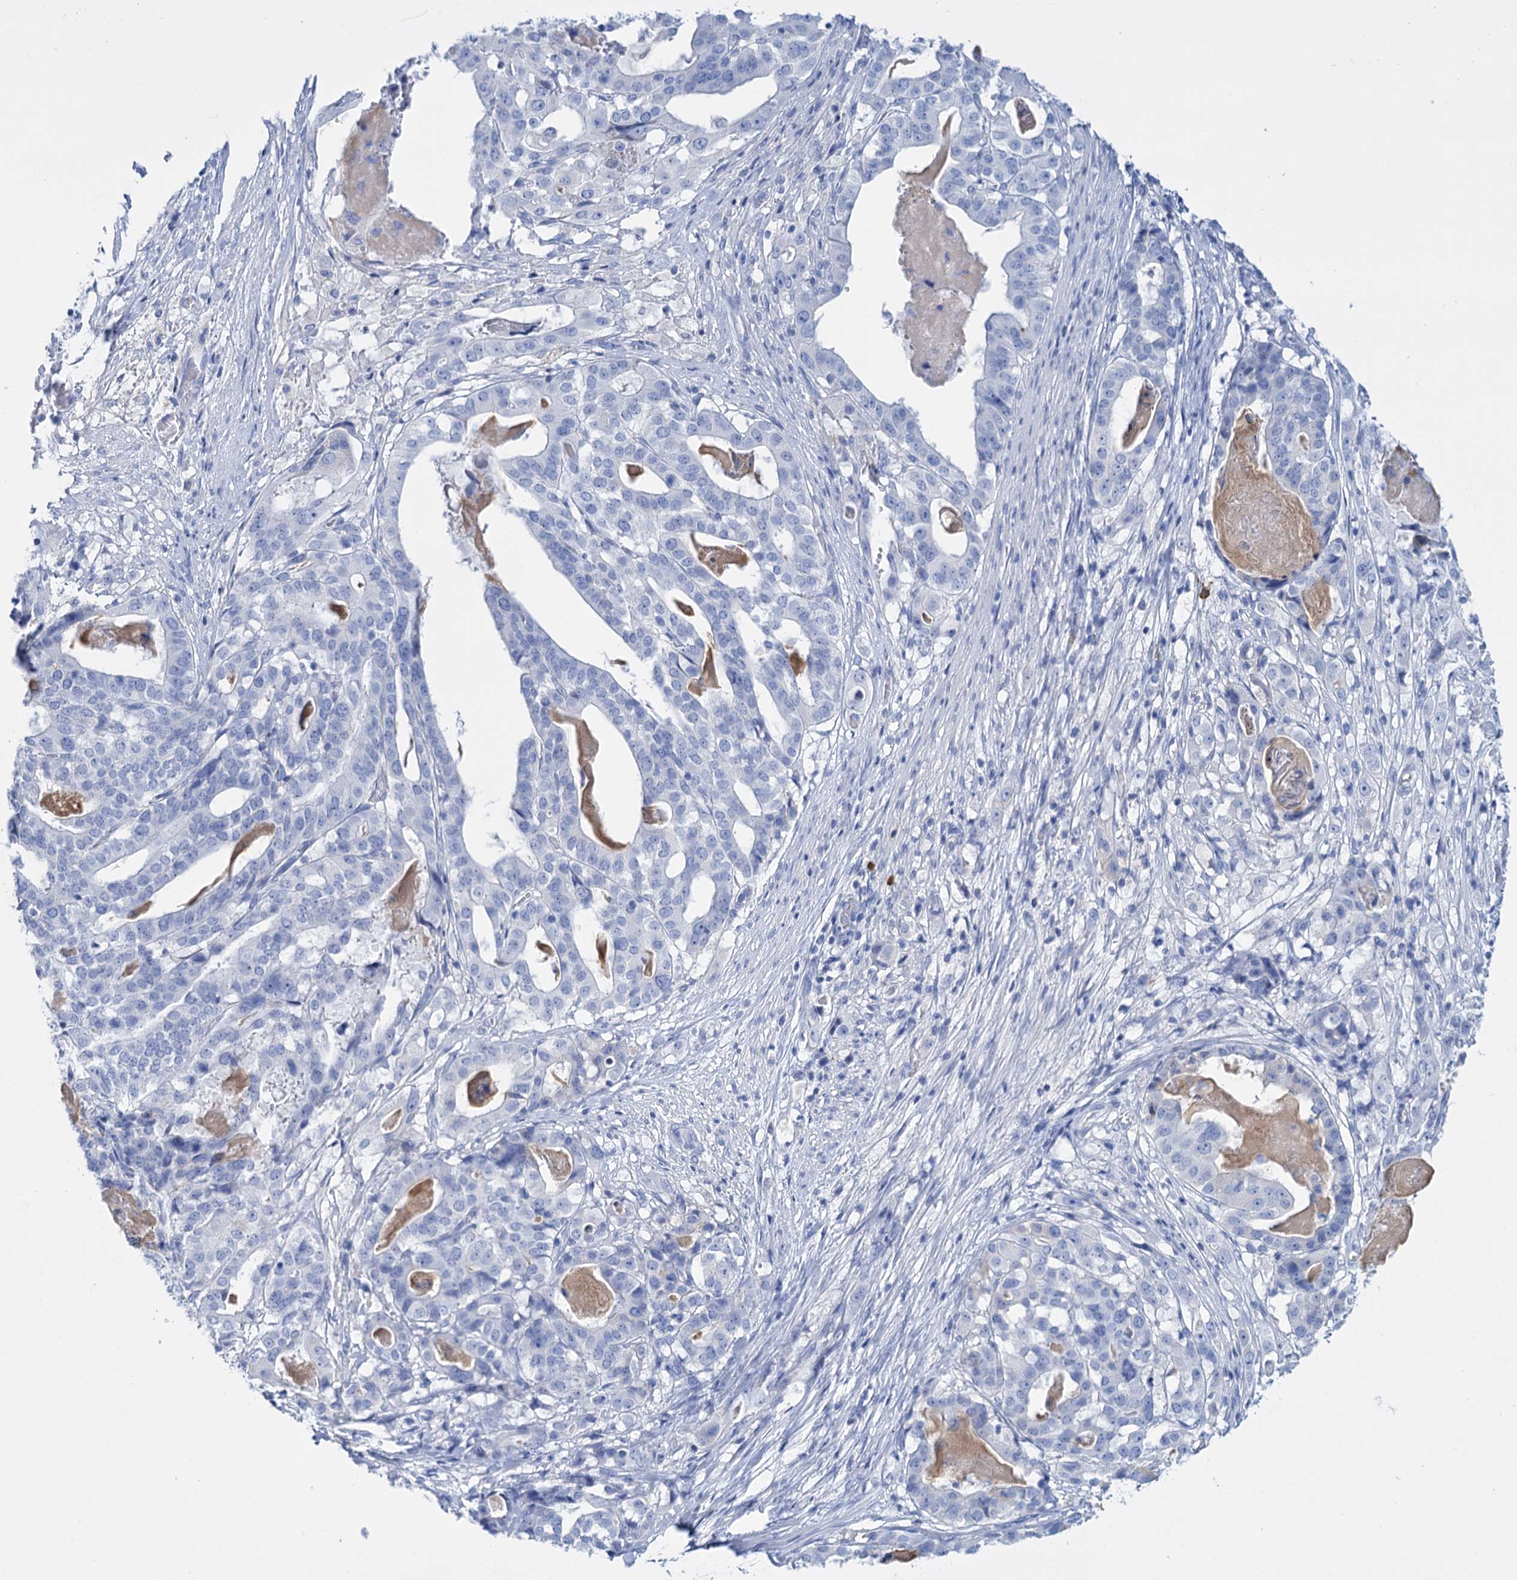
{"staining": {"intensity": "negative", "quantity": "none", "location": "none"}, "tissue": "stomach cancer", "cell_type": "Tumor cells", "image_type": "cancer", "snomed": [{"axis": "morphology", "description": "Adenocarcinoma, NOS"}, {"axis": "topography", "description": "Stomach"}], "caption": "Tumor cells show no significant positivity in stomach cancer. (Immunohistochemistry, brightfield microscopy, high magnification).", "gene": "FBXW12", "patient": {"sex": "male", "age": 48}}